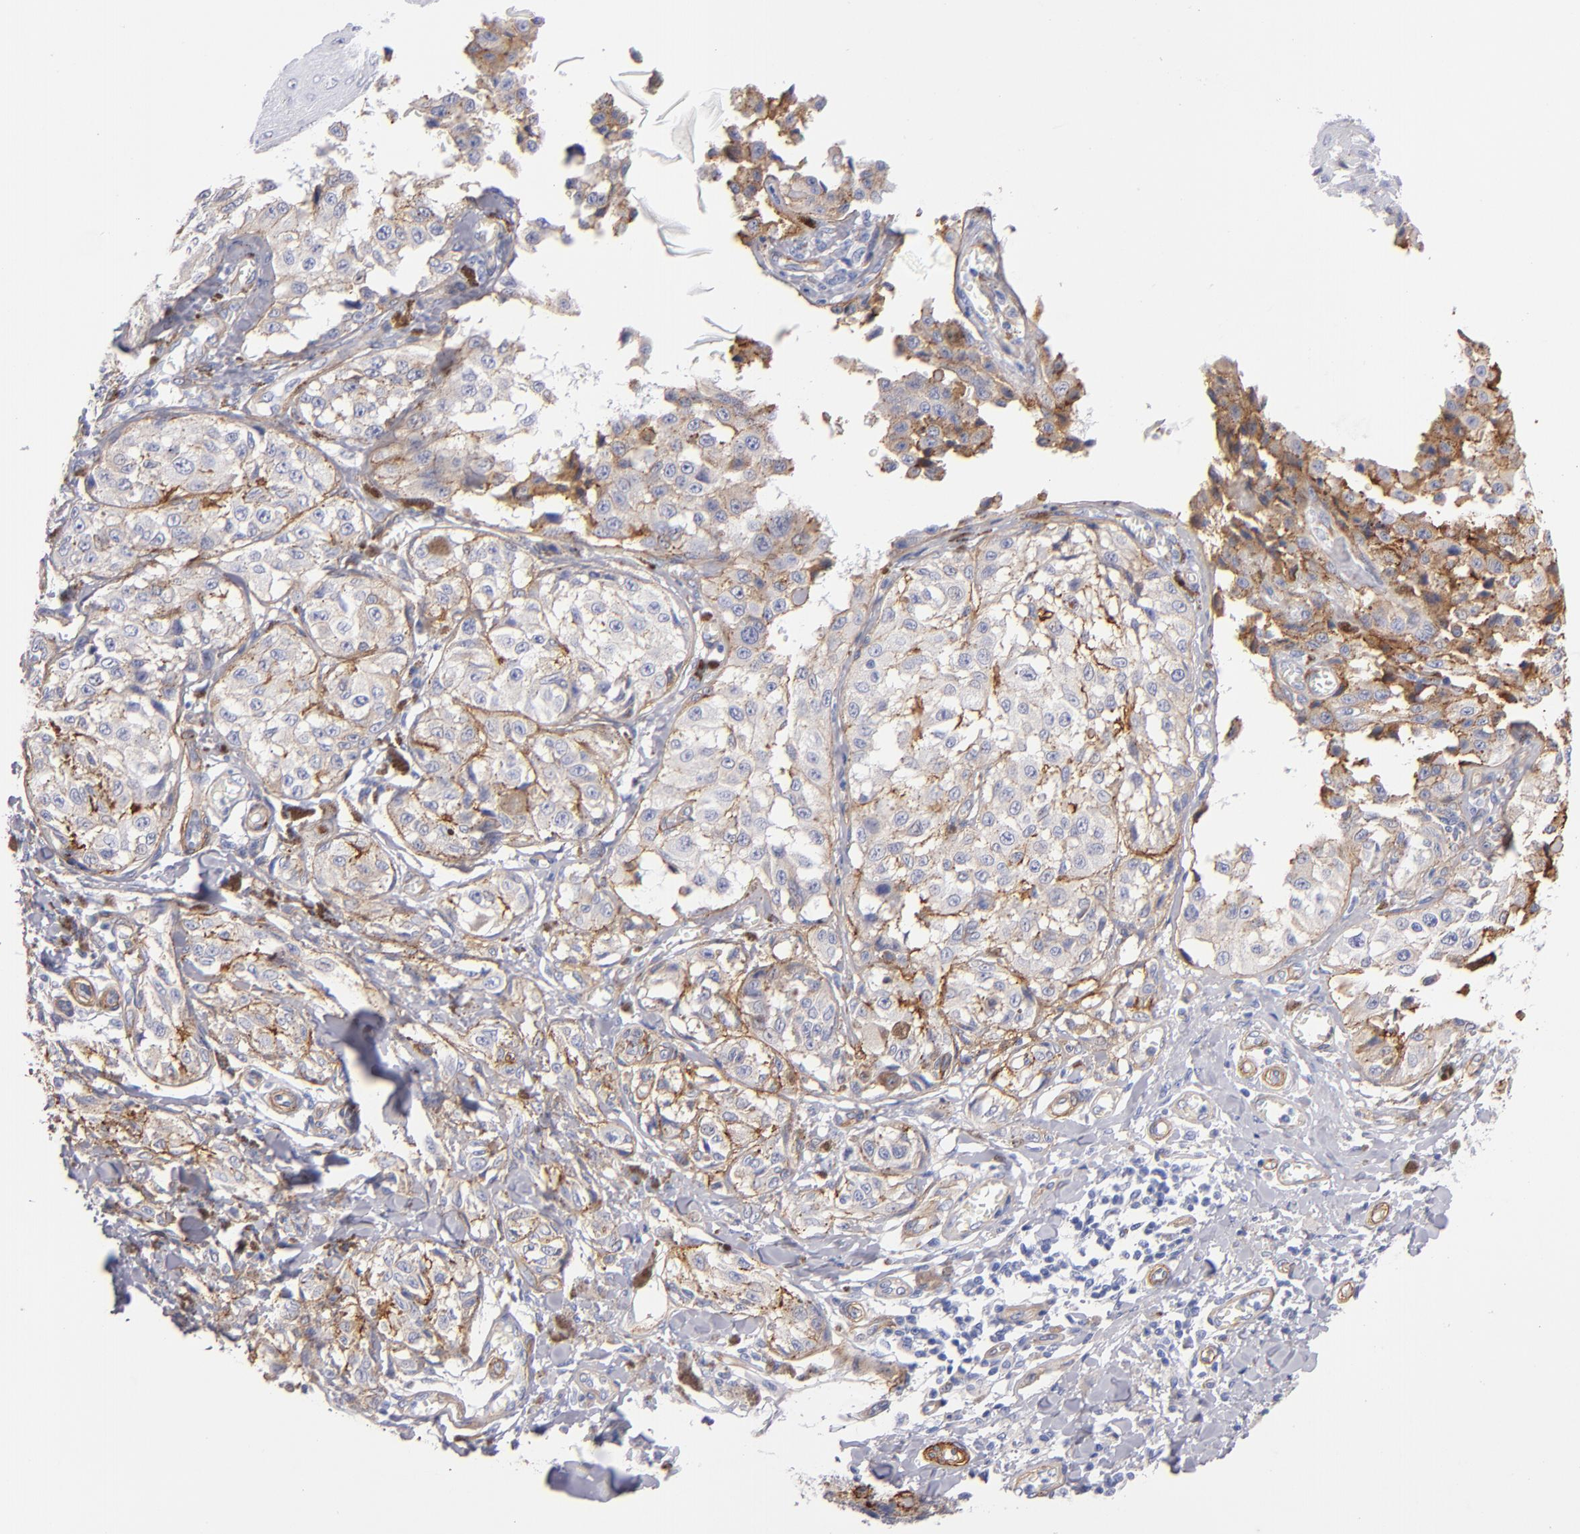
{"staining": {"intensity": "weak", "quantity": "25%-75%", "location": "cytoplasmic/membranous"}, "tissue": "melanoma", "cell_type": "Tumor cells", "image_type": "cancer", "snomed": [{"axis": "morphology", "description": "Malignant melanoma, NOS"}, {"axis": "topography", "description": "Skin"}], "caption": "Immunohistochemical staining of human malignant melanoma reveals low levels of weak cytoplasmic/membranous protein staining in approximately 25%-75% of tumor cells.", "gene": "LAMC1", "patient": {"sex": "female", "age": 82}}